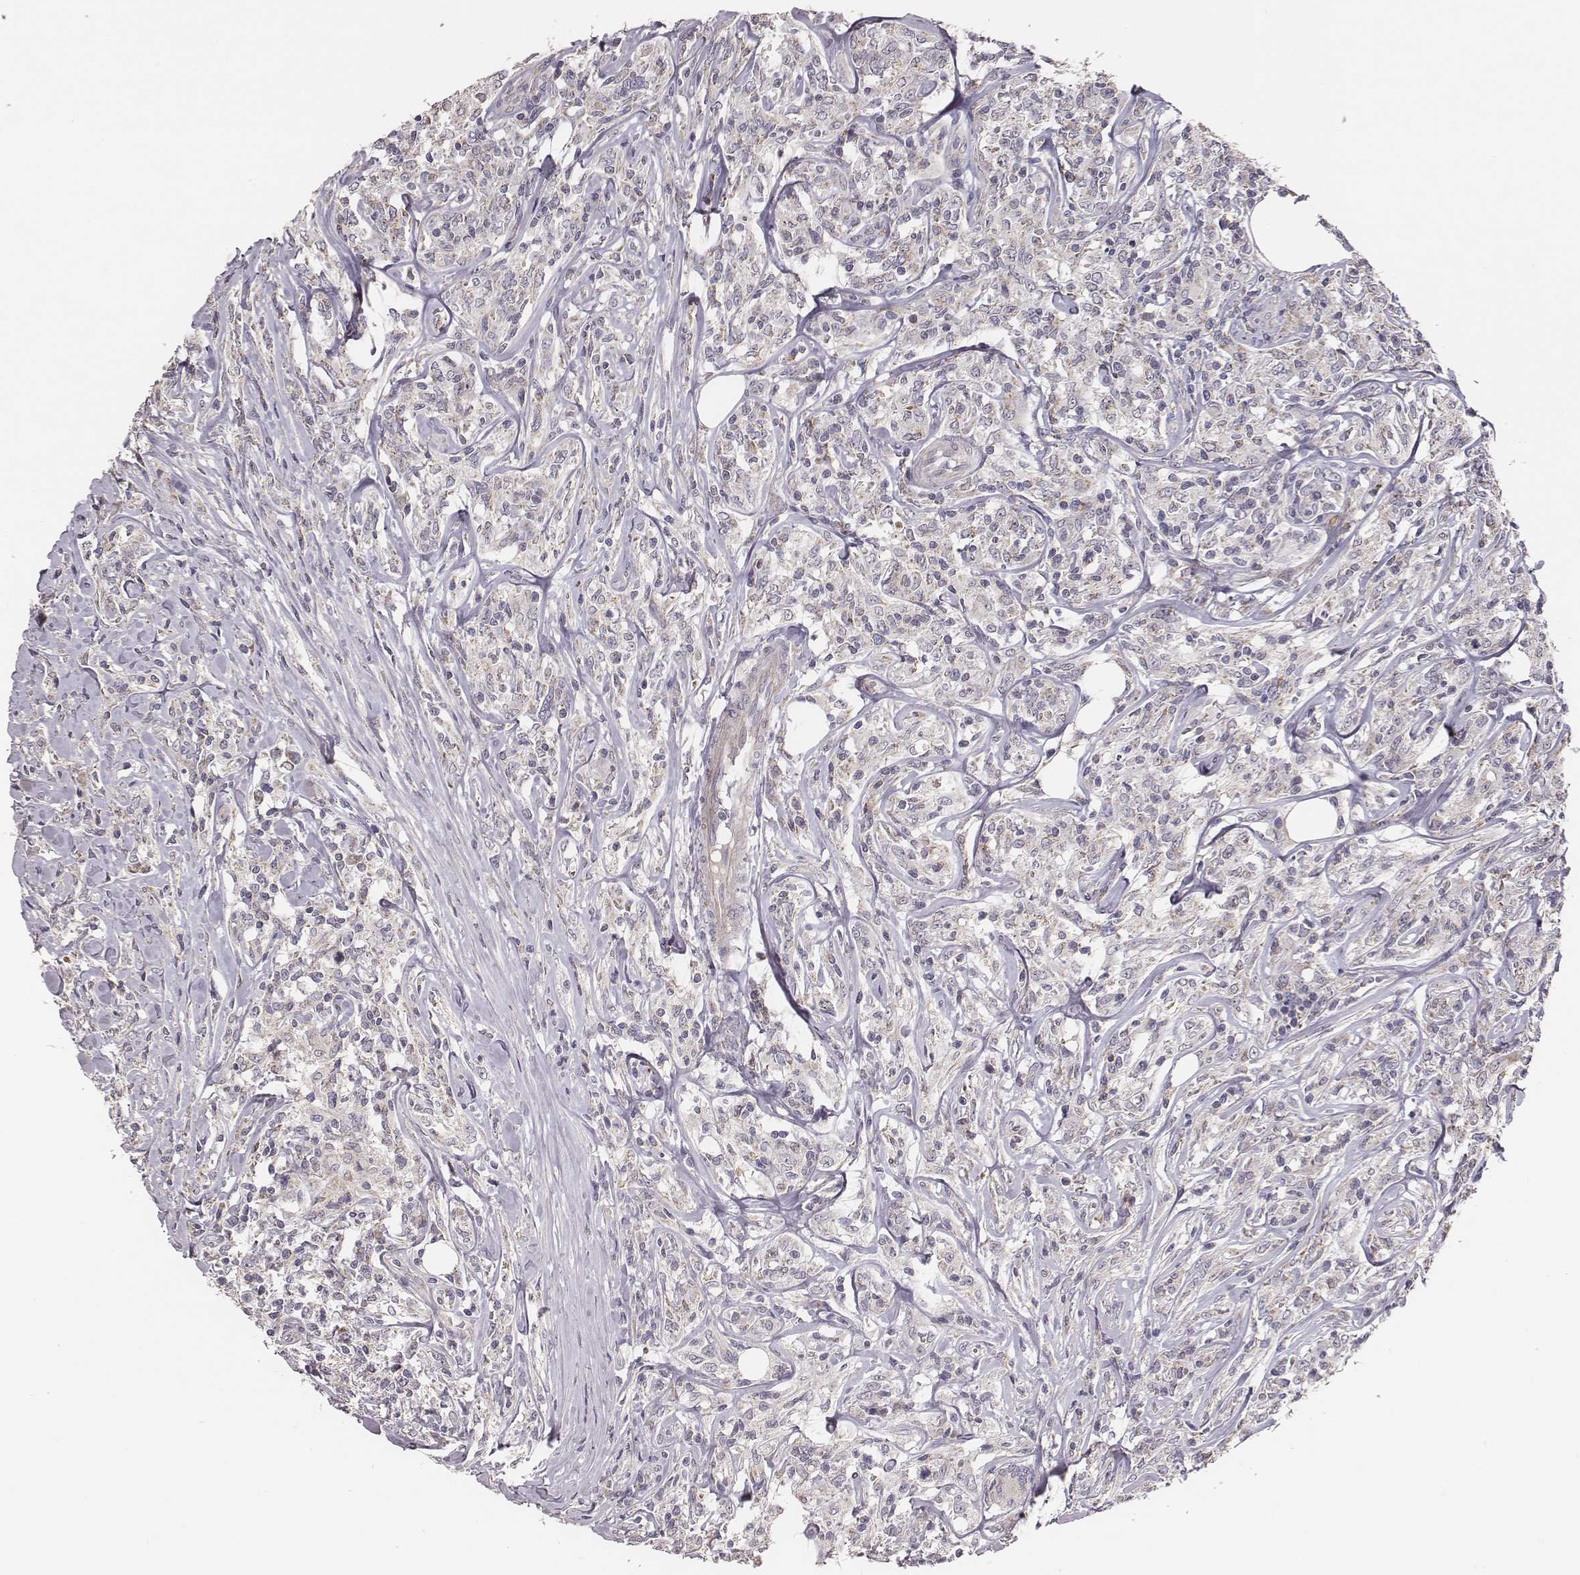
{"staining": {"intensity": "negative", "quantity": "none", "location": "none"}, "tissue": "lymphoma", "cell_type": "Tumor cells", "image_type": "cancer", "snomed": [{"axis": "morphology", "description": "Malignant lymphoma, non-Hodgkin's type, High grade"}, {"axis": "topography", "description": "Lymph node"}], "caption": "Immunohistochemical staining of lymphoma reveals no significant staining in tumor cells.", "gene": "HAVCR1", "patient": {"sex": "female", "age": 84}}